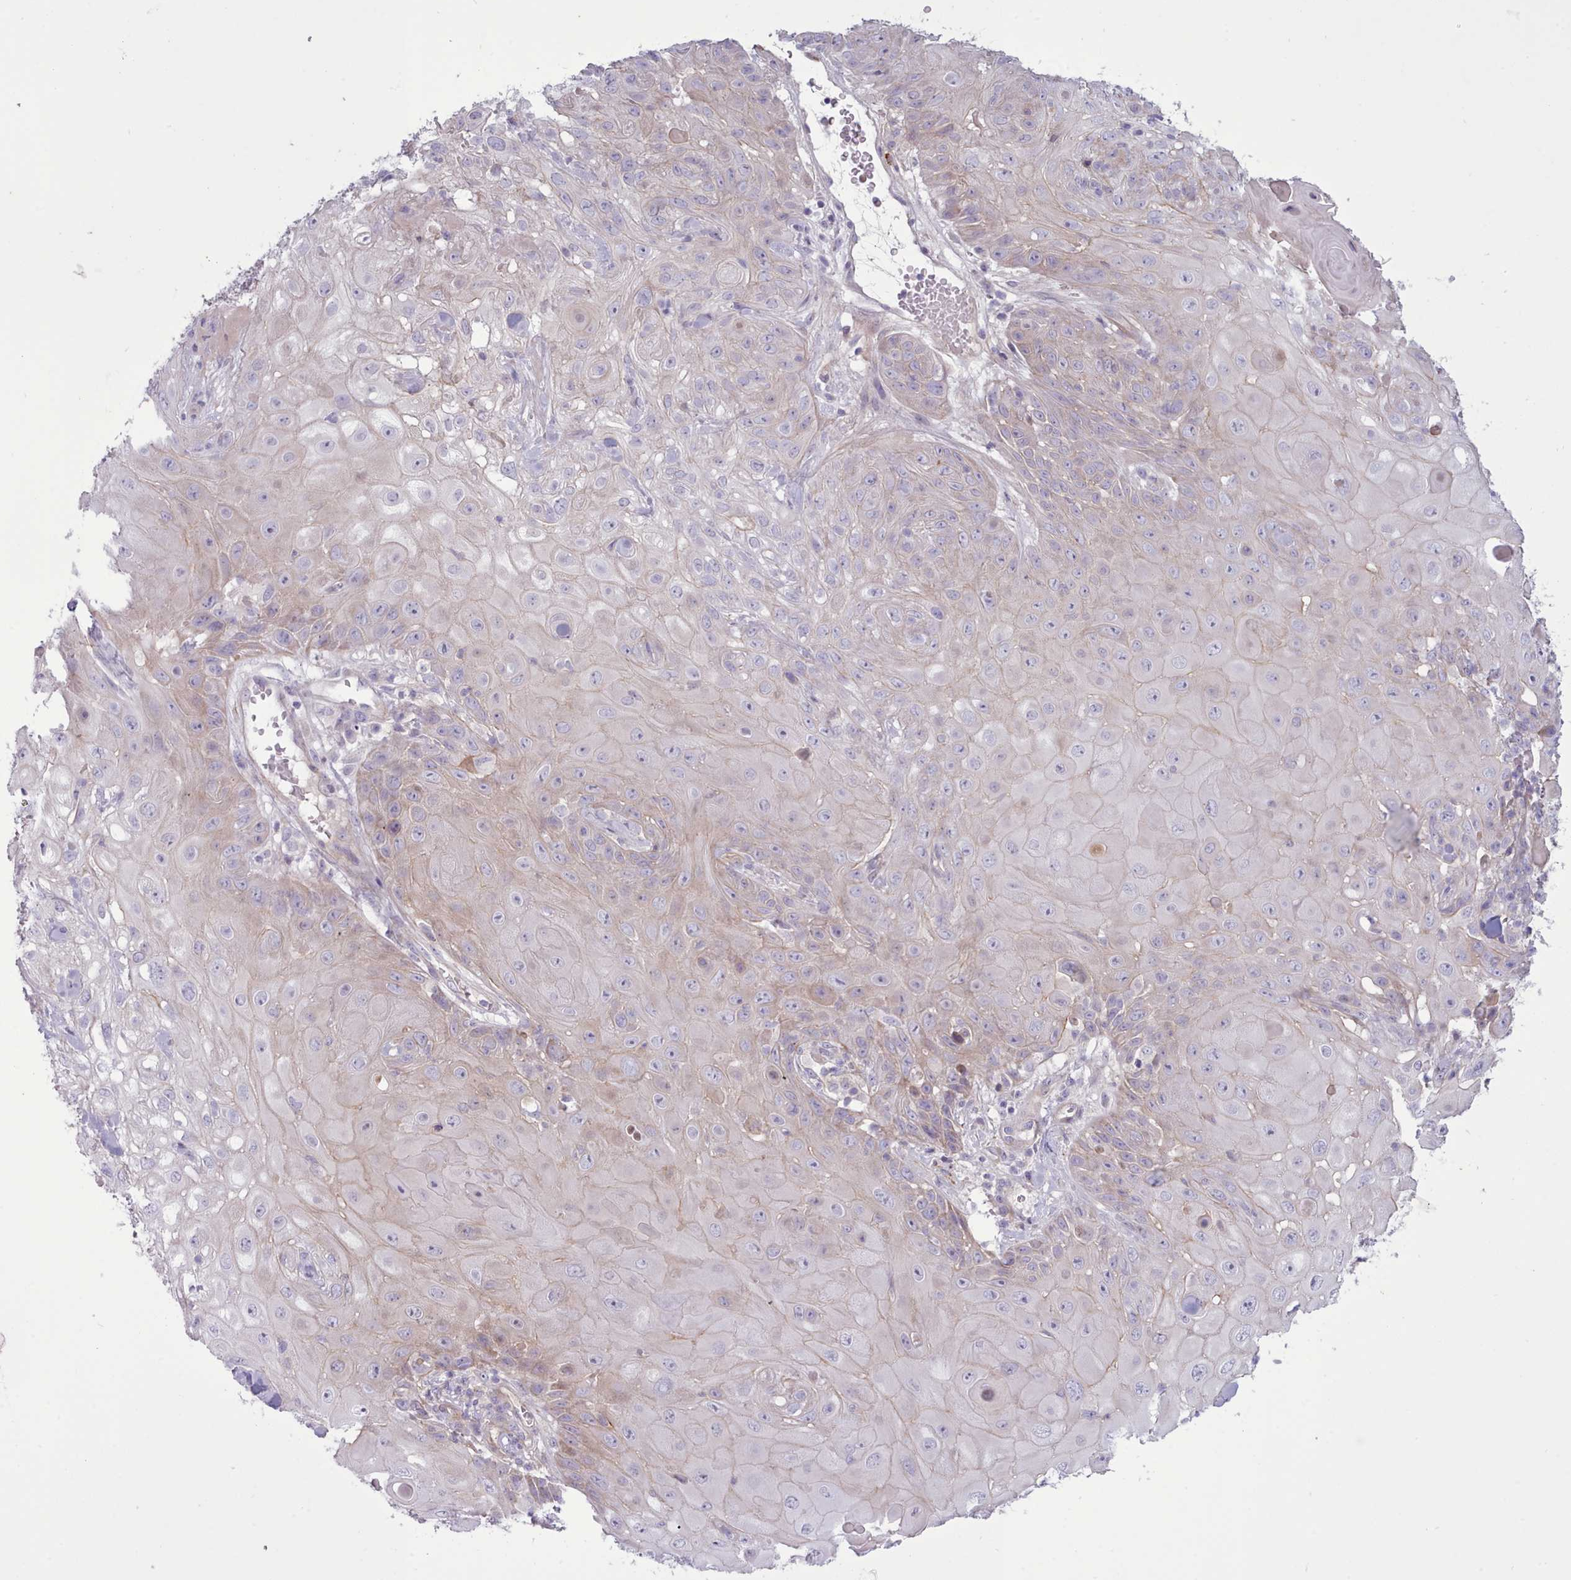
{"staining": {"intensity": "negative", "quantity": "none", "location": "none"}, "tissue": "skin cancer", "cell_type": "Tumor cells", "image_type": "cancer", "snomed": [{"axis": "morphology", "description": "Normal tissue, NOS"}, {"axis": "morphology", "description": "Squamous cell carcinoma, NOS"}, {"axis": "topography", "description": "Skin"}, {"axis": "topography", "description": "Cartilage tissue"}], "caption": "This is a histopathology image of immunohistochemistry staining of squamous cell carcinoma (skin), which shows no expression in tumor cells.", "gene": "TENT4B", "patient": {"sex": "female", "age": 79}}